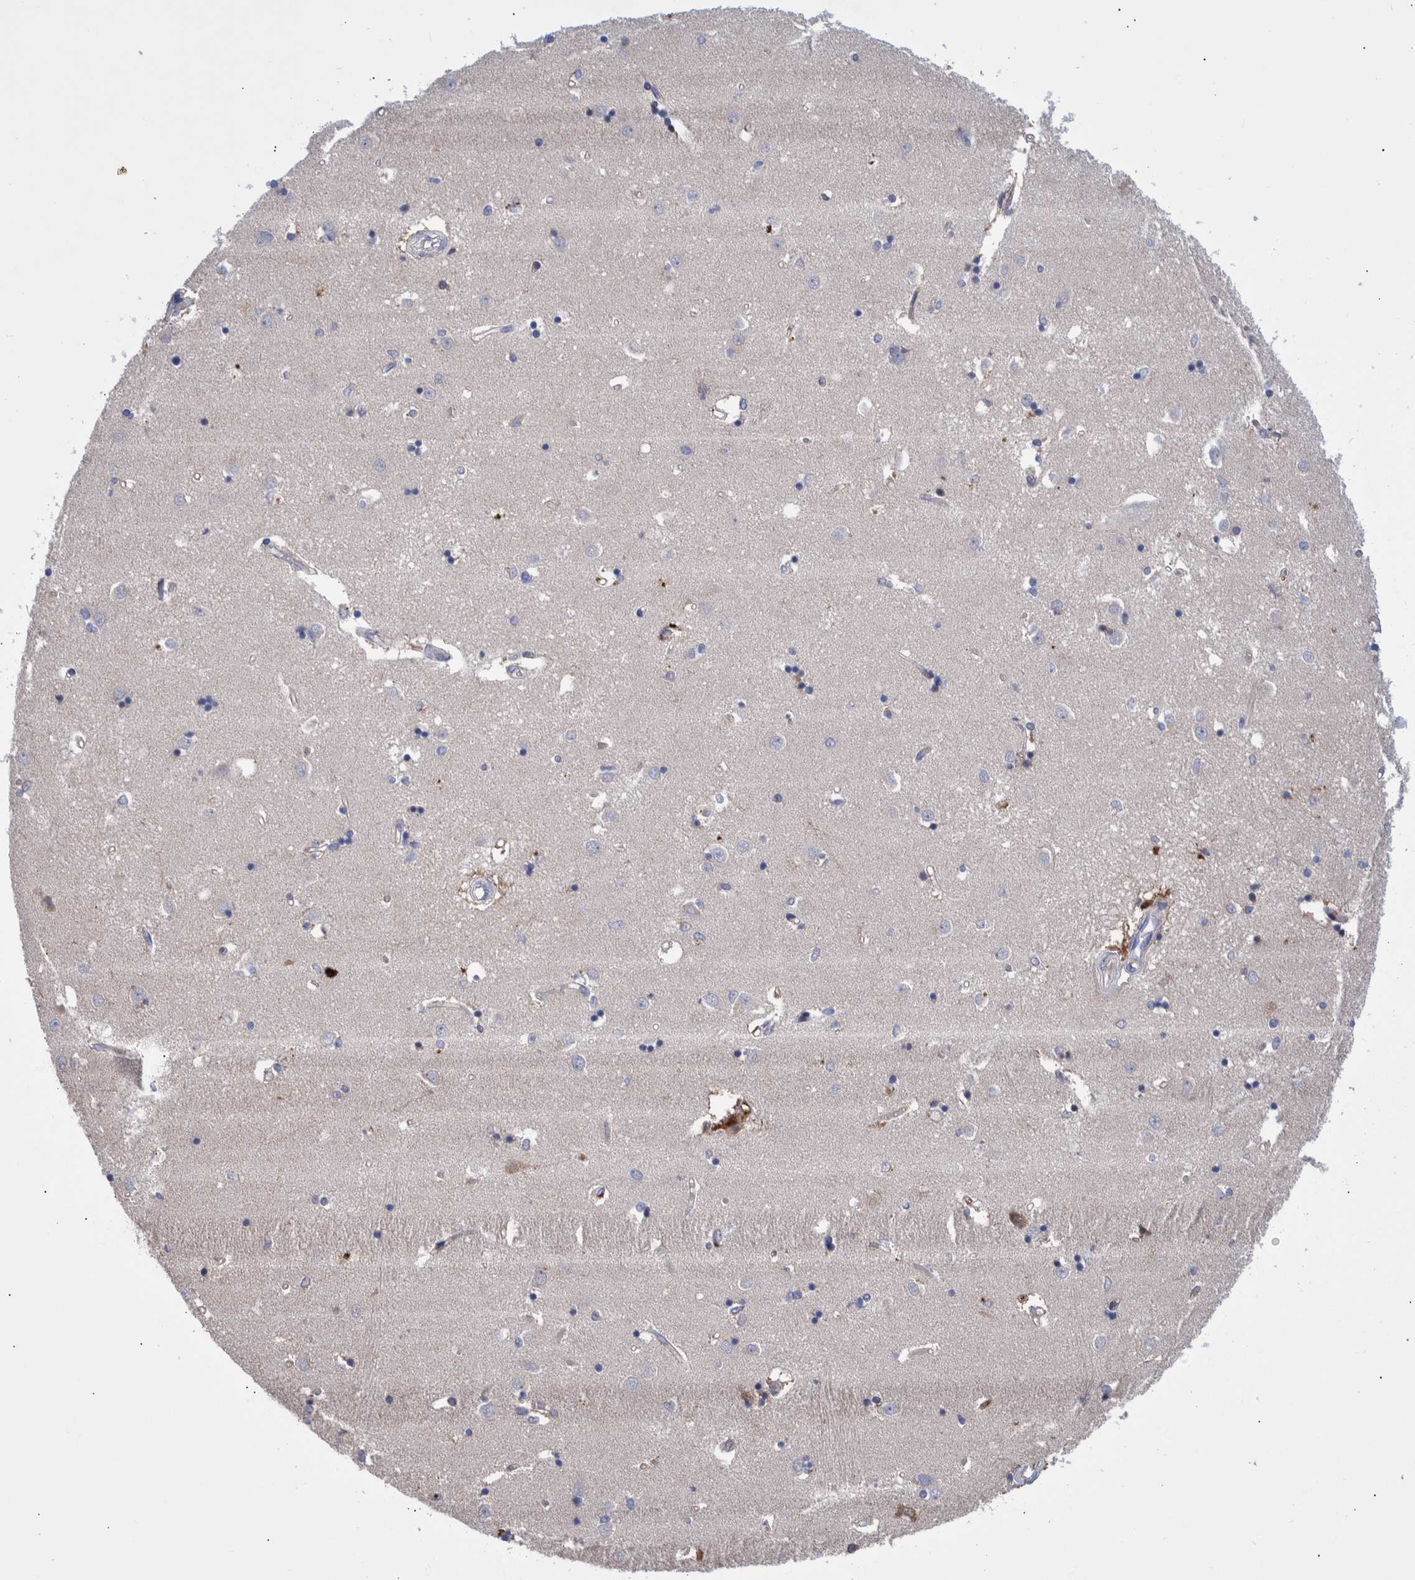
{"staining": {"intensity": "moderate", "quantity": "<25%", "location": "cytoplasmic/membranous"}, "tissue": "caudate", "cell_type": "Glial cells", "image_type": "normal", "snomed": [{"axis": "morphology", "description": "Normal tissue, NOS"}, {"axis": "topography", "description": "Lateral ventricle wall"}], "caption": "An immunohistochemistry photomicrograph of unremarkable tissue is shown. Protein staining in brown shows moderate cytoplasmic/membranous positivity in caudate within glial cells. (Brightfield microscopy of DAB IHC at high magnification).", "gene": "DLL4", "patient": {"sex": "male", "age": 45}}